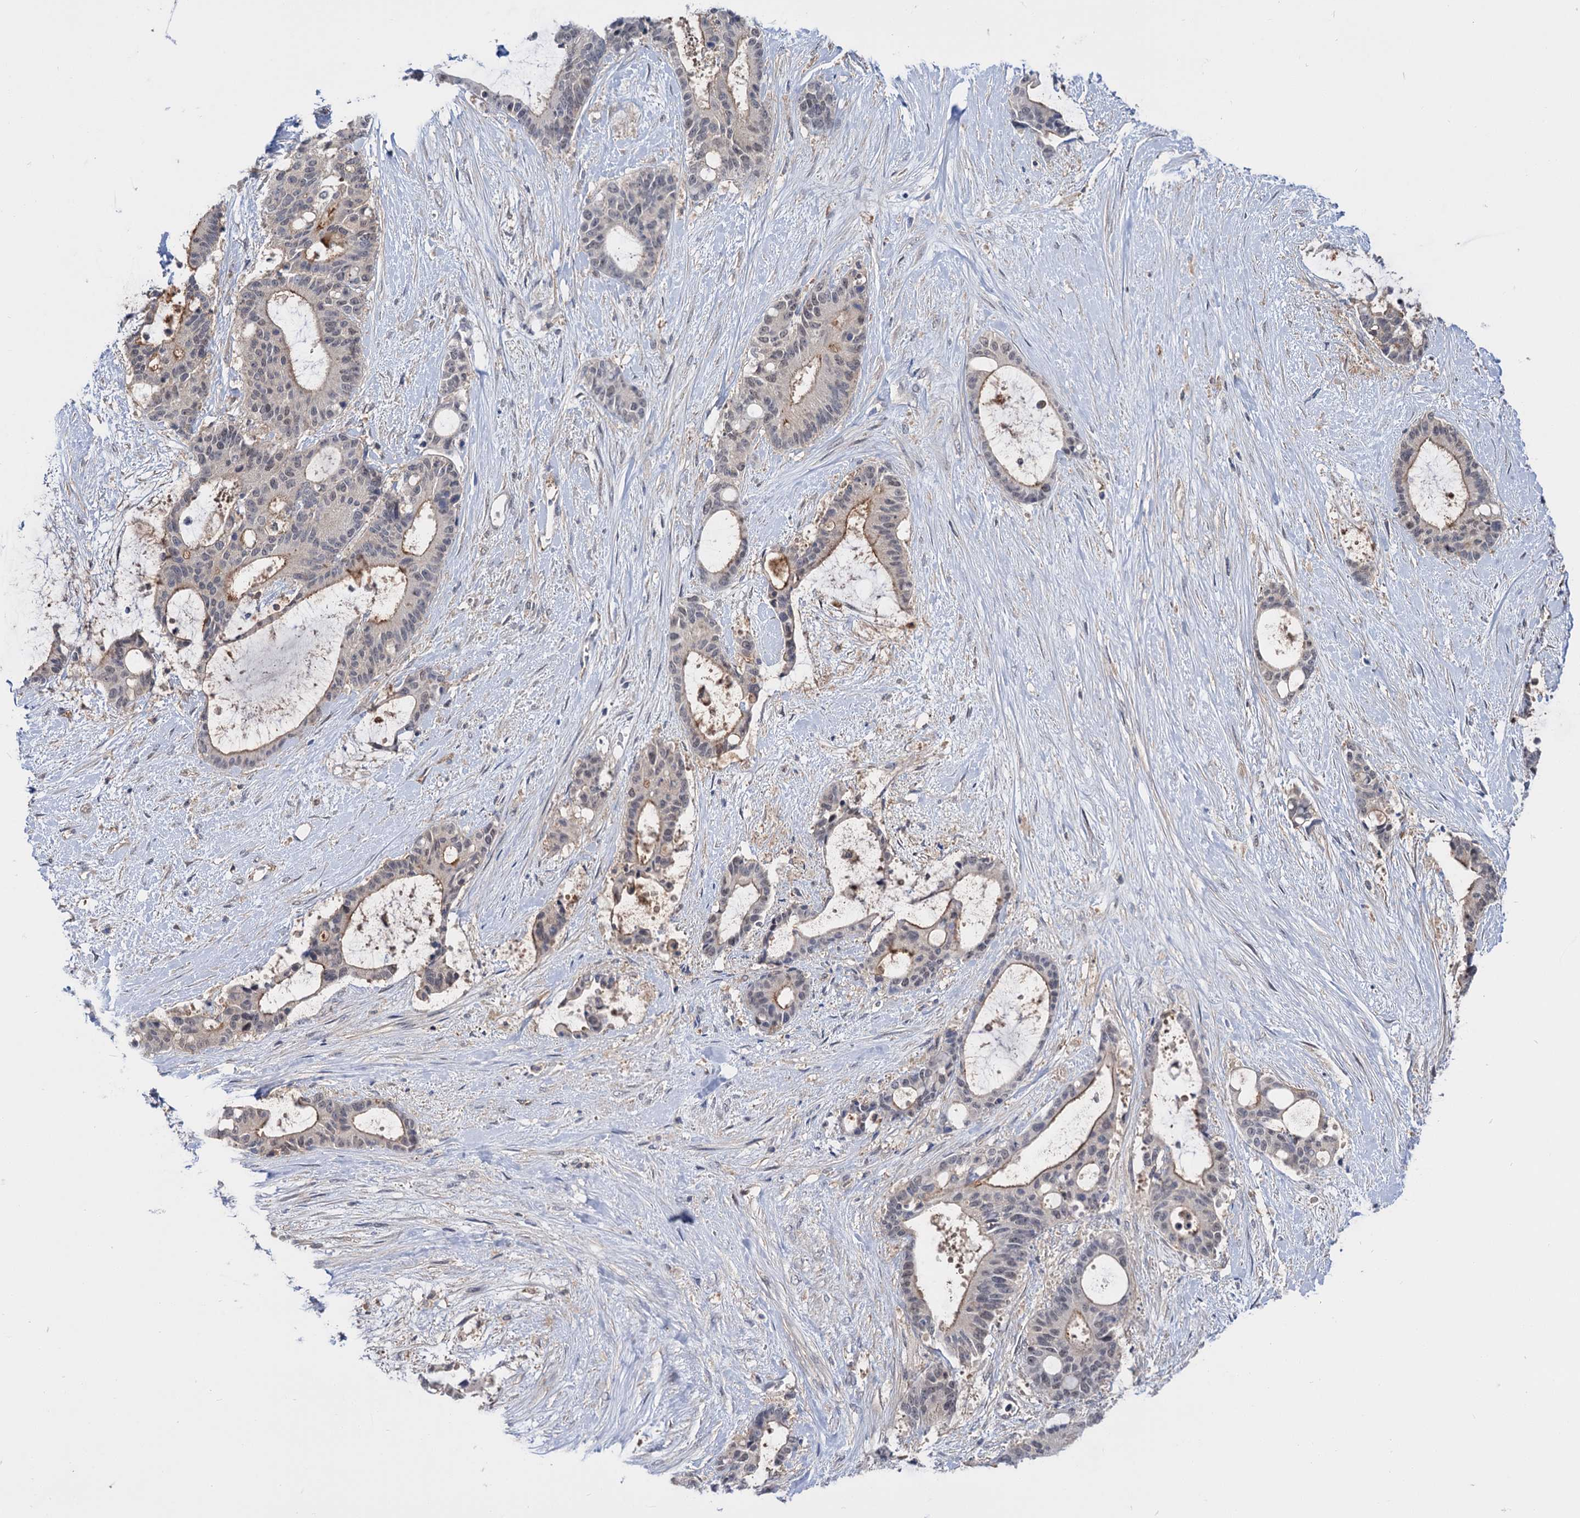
{"staining": {"intensity": "weak", "quantity": "<25%", "location": "cytoplasmic/membranous"}, "tissue": "liver cancer", "cell_type": "Tumor cells", "image_type": "cancer", "snomed": [{"axis": "morphology", "description": "Normal tissue, NOS"}, {"axis": "morphology", "description": "Cholangiocarcinoma"}, {"axis": "topography", "description": "Liver"}, {"axis": "topography", "description": "Peripheral nerve tissue"}], "caption": "IHC image of human cholangiocarcinoma (liver) stained for a protein (brown), which shows no positivity in tumor cells.", "gene": "NEK10", "patient": {"sex": "female", "age": 73}}